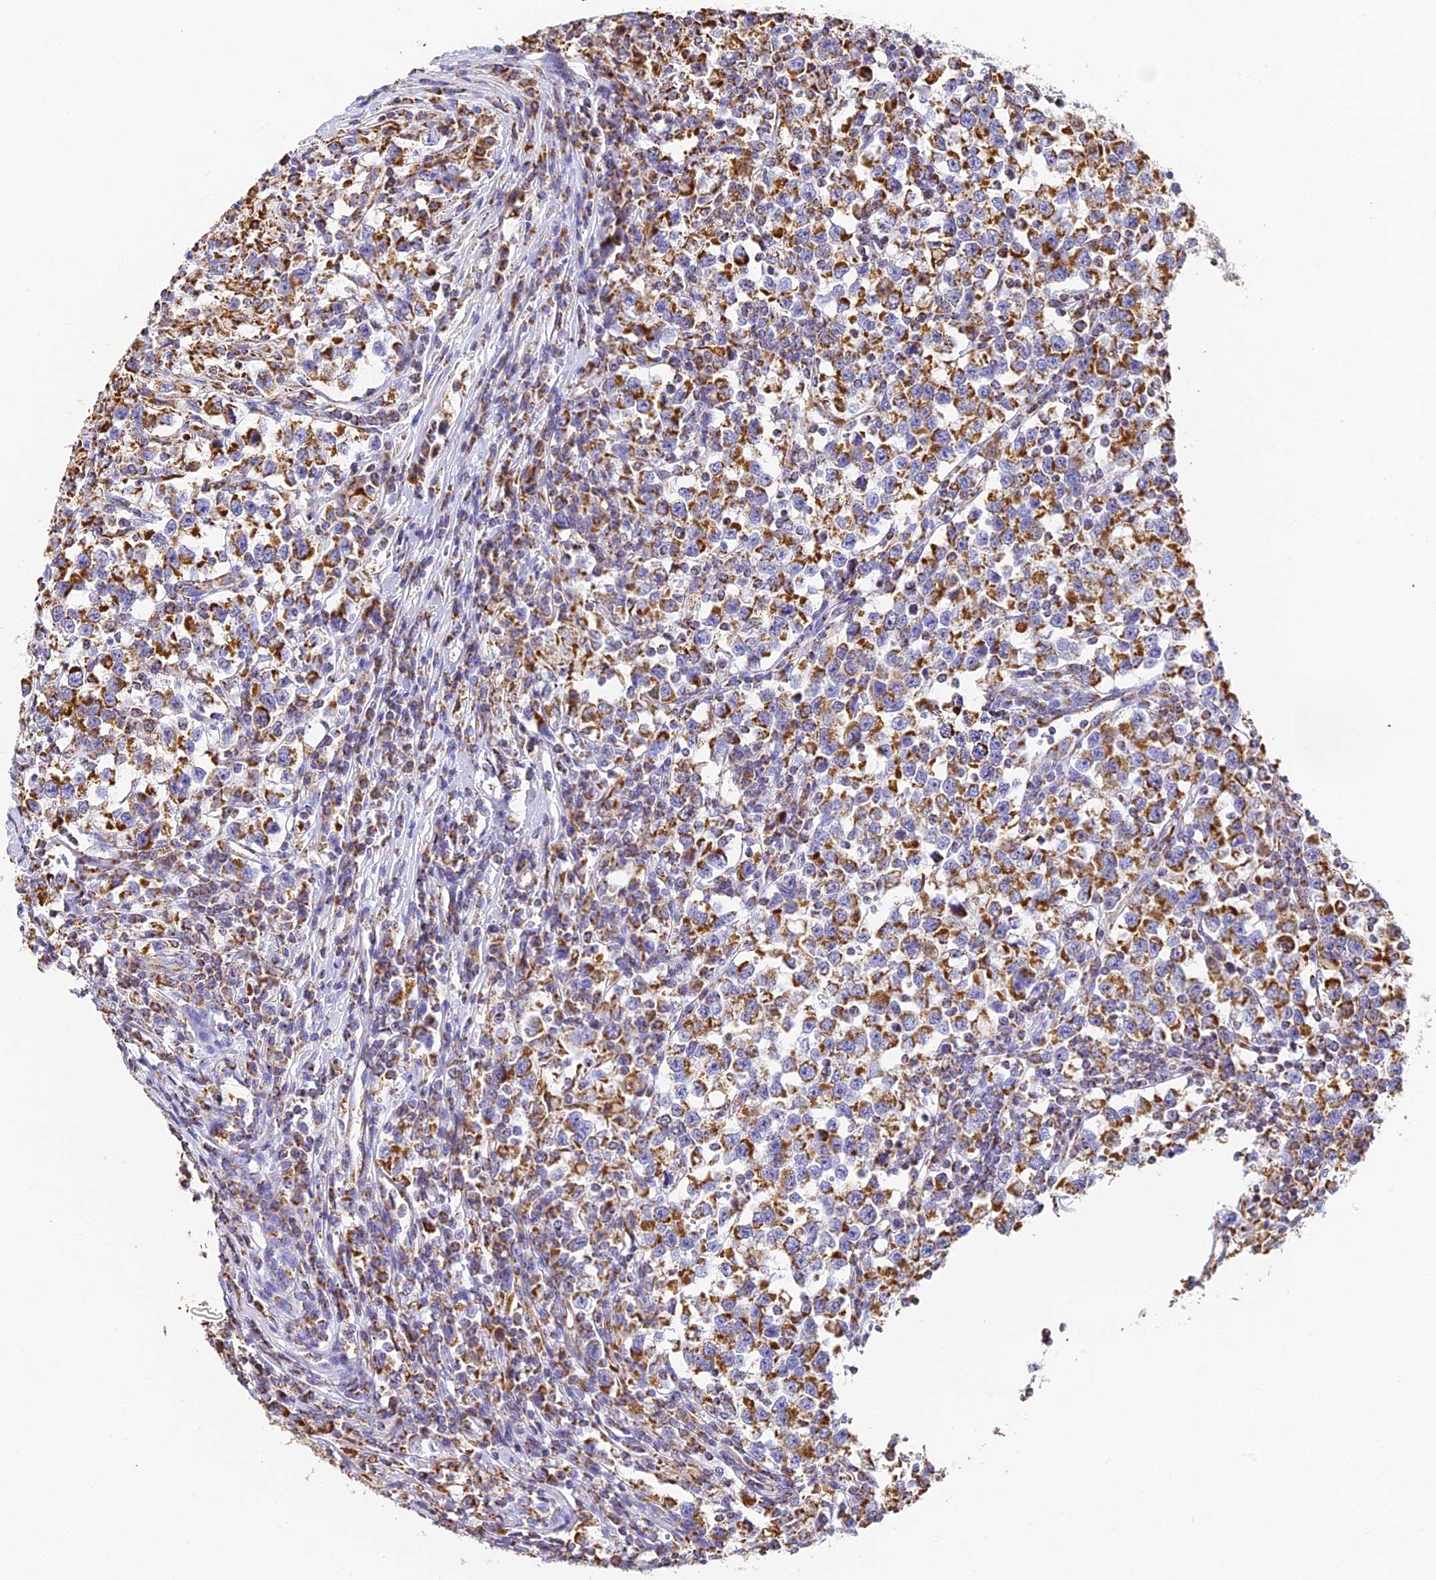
{"staining": {"intensity": "strong", "quantity": ">75%", "location": "cytoplasmic/membranous"}, "tissue": "testis cancer", "cell_type": "Tumor cells", "image_type": "cancer", "snomed": [{"axis": "morphology", "description": "Normal tissue, NOS"}, {"axis": "morphology", "description": "Seminoma, NOS"}, {"axis": "topography", "description": "Testis"}], "caption": "Testis seminoma stained with DAB (3,3'-diaminobenzidine) immunohistochemistry displays high levels of strong cytoplasmic/membranous positivity in about >75% of tumor cells.", "gene": "COX6C", "patient": {"sex": "male", "age": 43}}